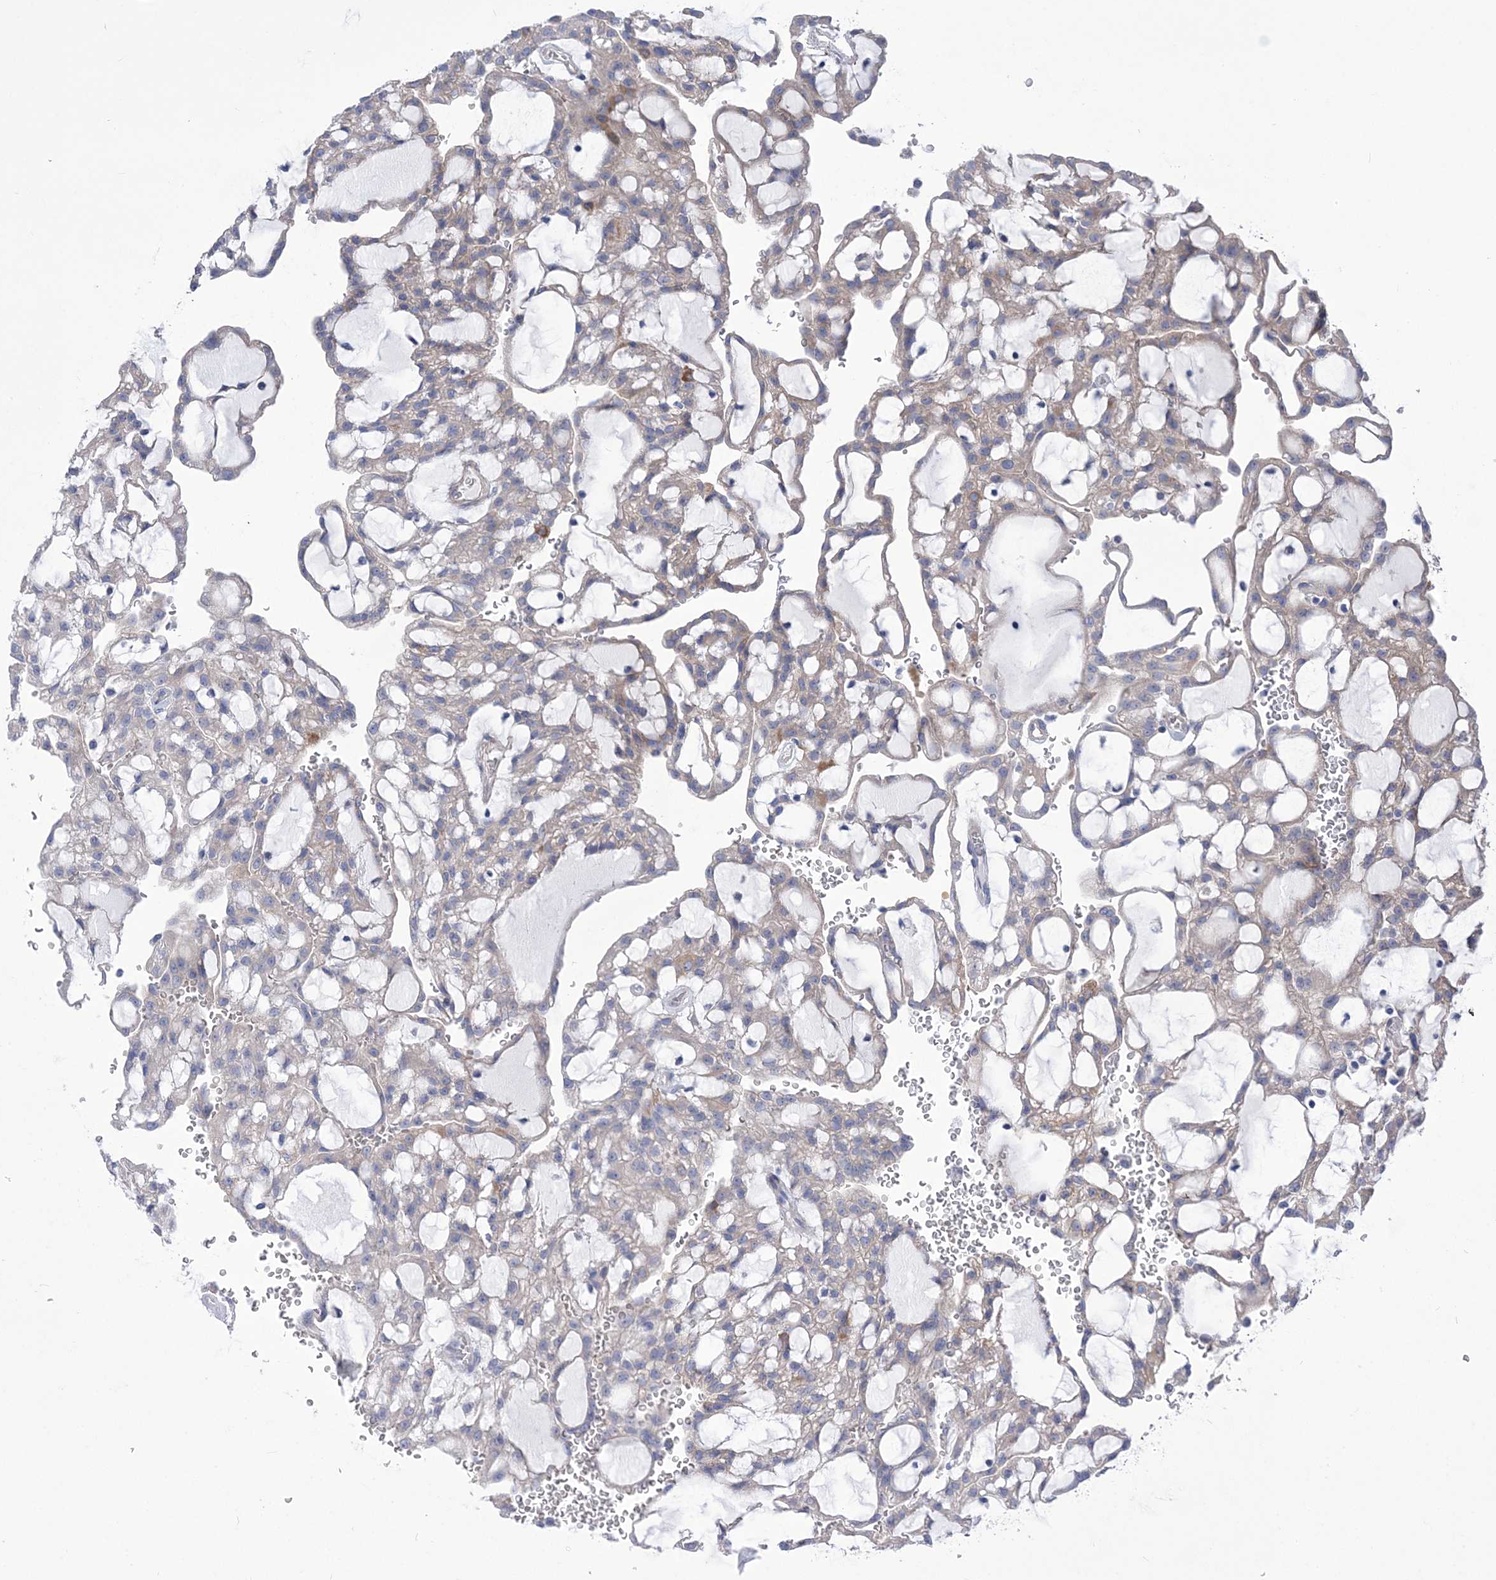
{"staining": {"intensity": "weak", "quantity": "<25%", "location": "cytoplasmic/membranous"}, "tissue": "renal cancer", "cell_type": "Tumor cells", "image_type": "cancer", "snomed": [{"axis": "morphology", "description": "Adenocarcinoma, NOS"}, {"axis": "topography", "description": "Kidney"}], "caption": "This is an immunohistochemistry (IHC) photomicrograph of renal cancer. There is no positivity in tumor cells.", "gene": "WDR74", "patient": {"sex": "male", "age": 63}}